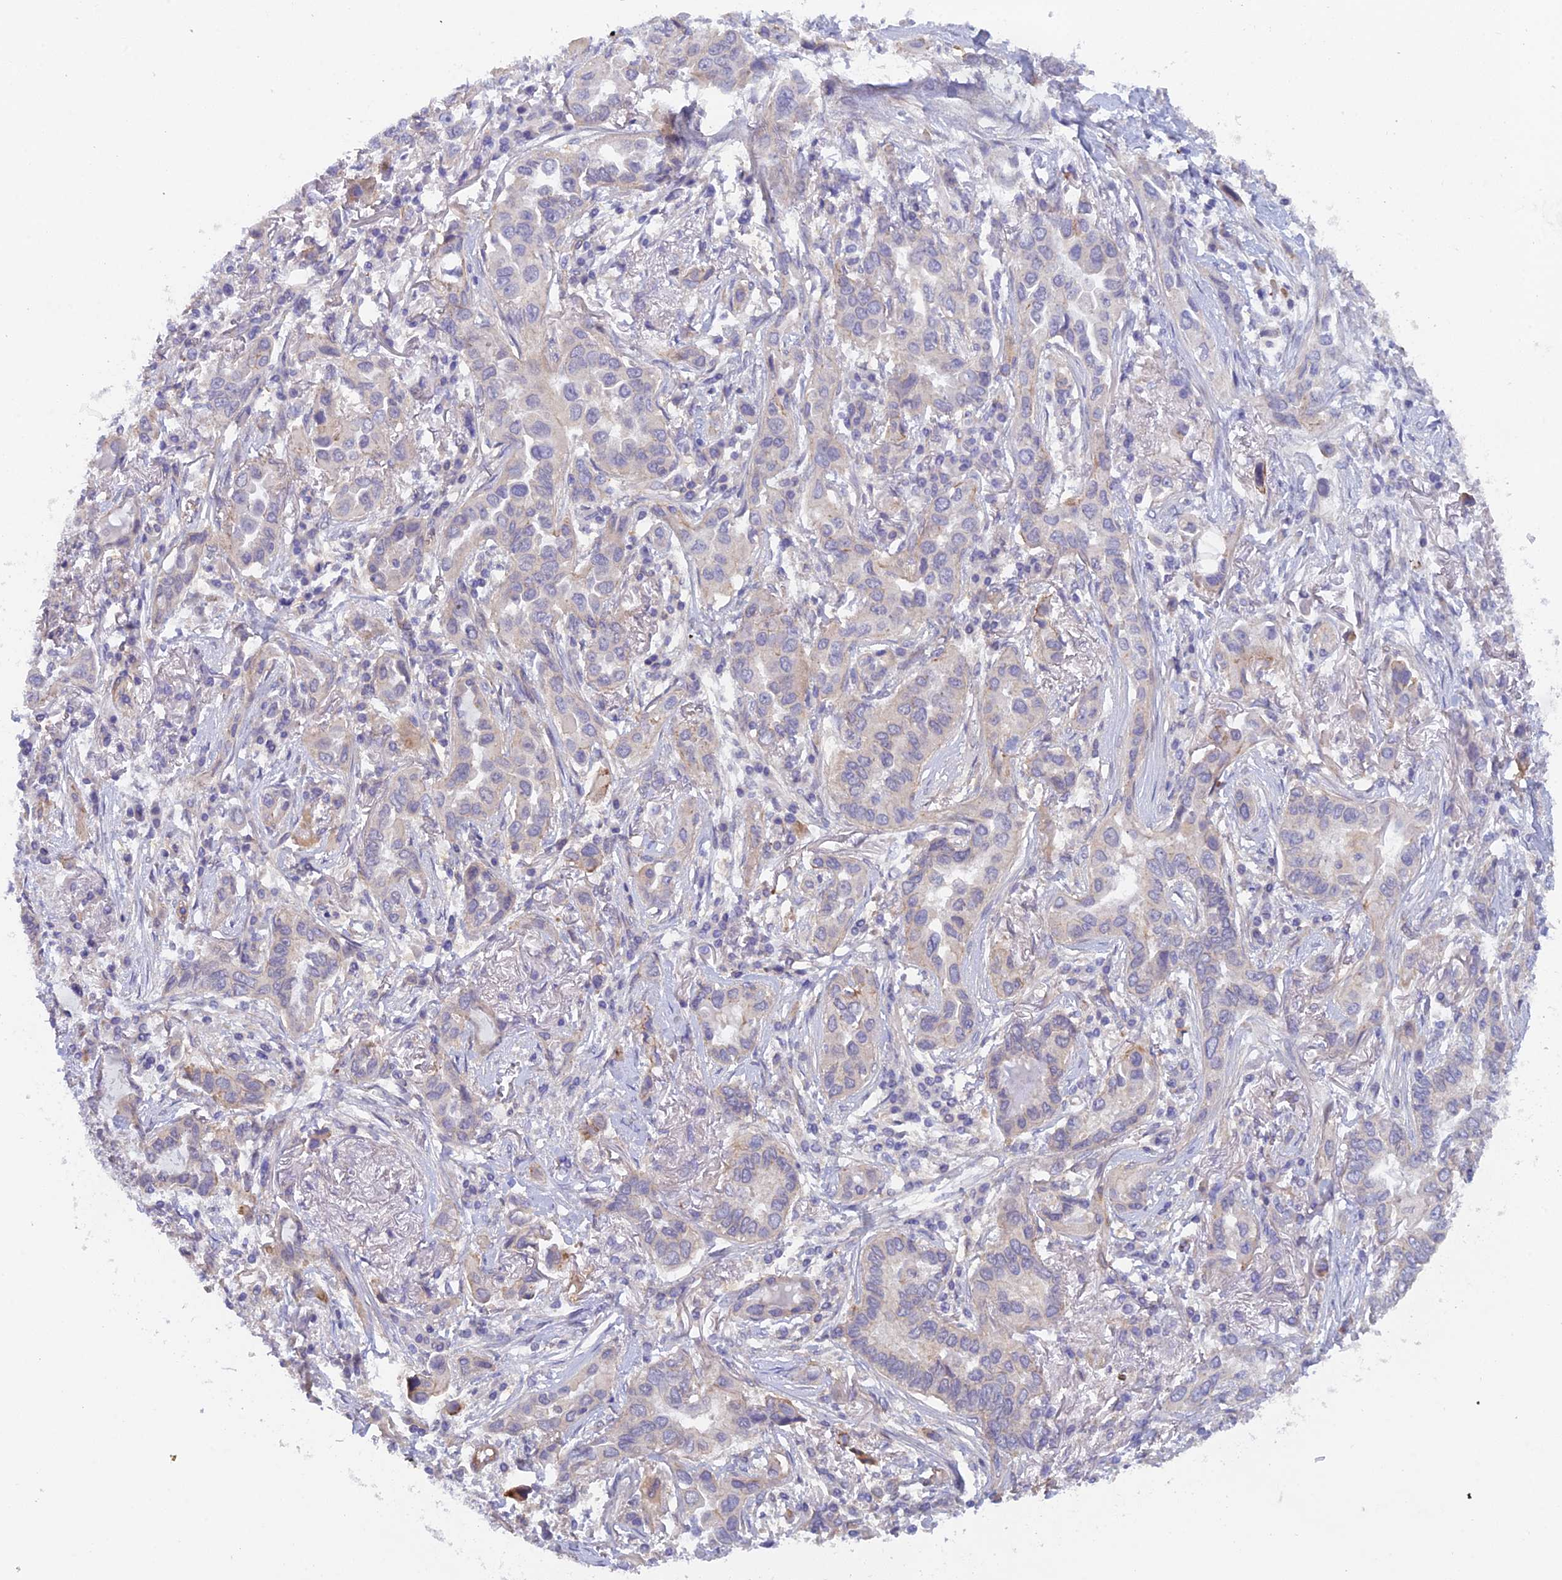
{"staining": {"intensity": "negative", "quantity": "none", "location": "none"}, "tissue": "lung cancer", "cell_type": "Tumor cells", "image_type": "cancer", "snomed": [{"axis": "morphology", "description": "Adenocarcinoma, NOS"}, {"axis": "topography", "description": "Lung"}], "caption": "Immunohistochemical staining of human adenocarcinoma (lung) displays no significant positivity in tumor cells.", "gene": "FZR1", "patient": {"sex": "female", "age": 76}}